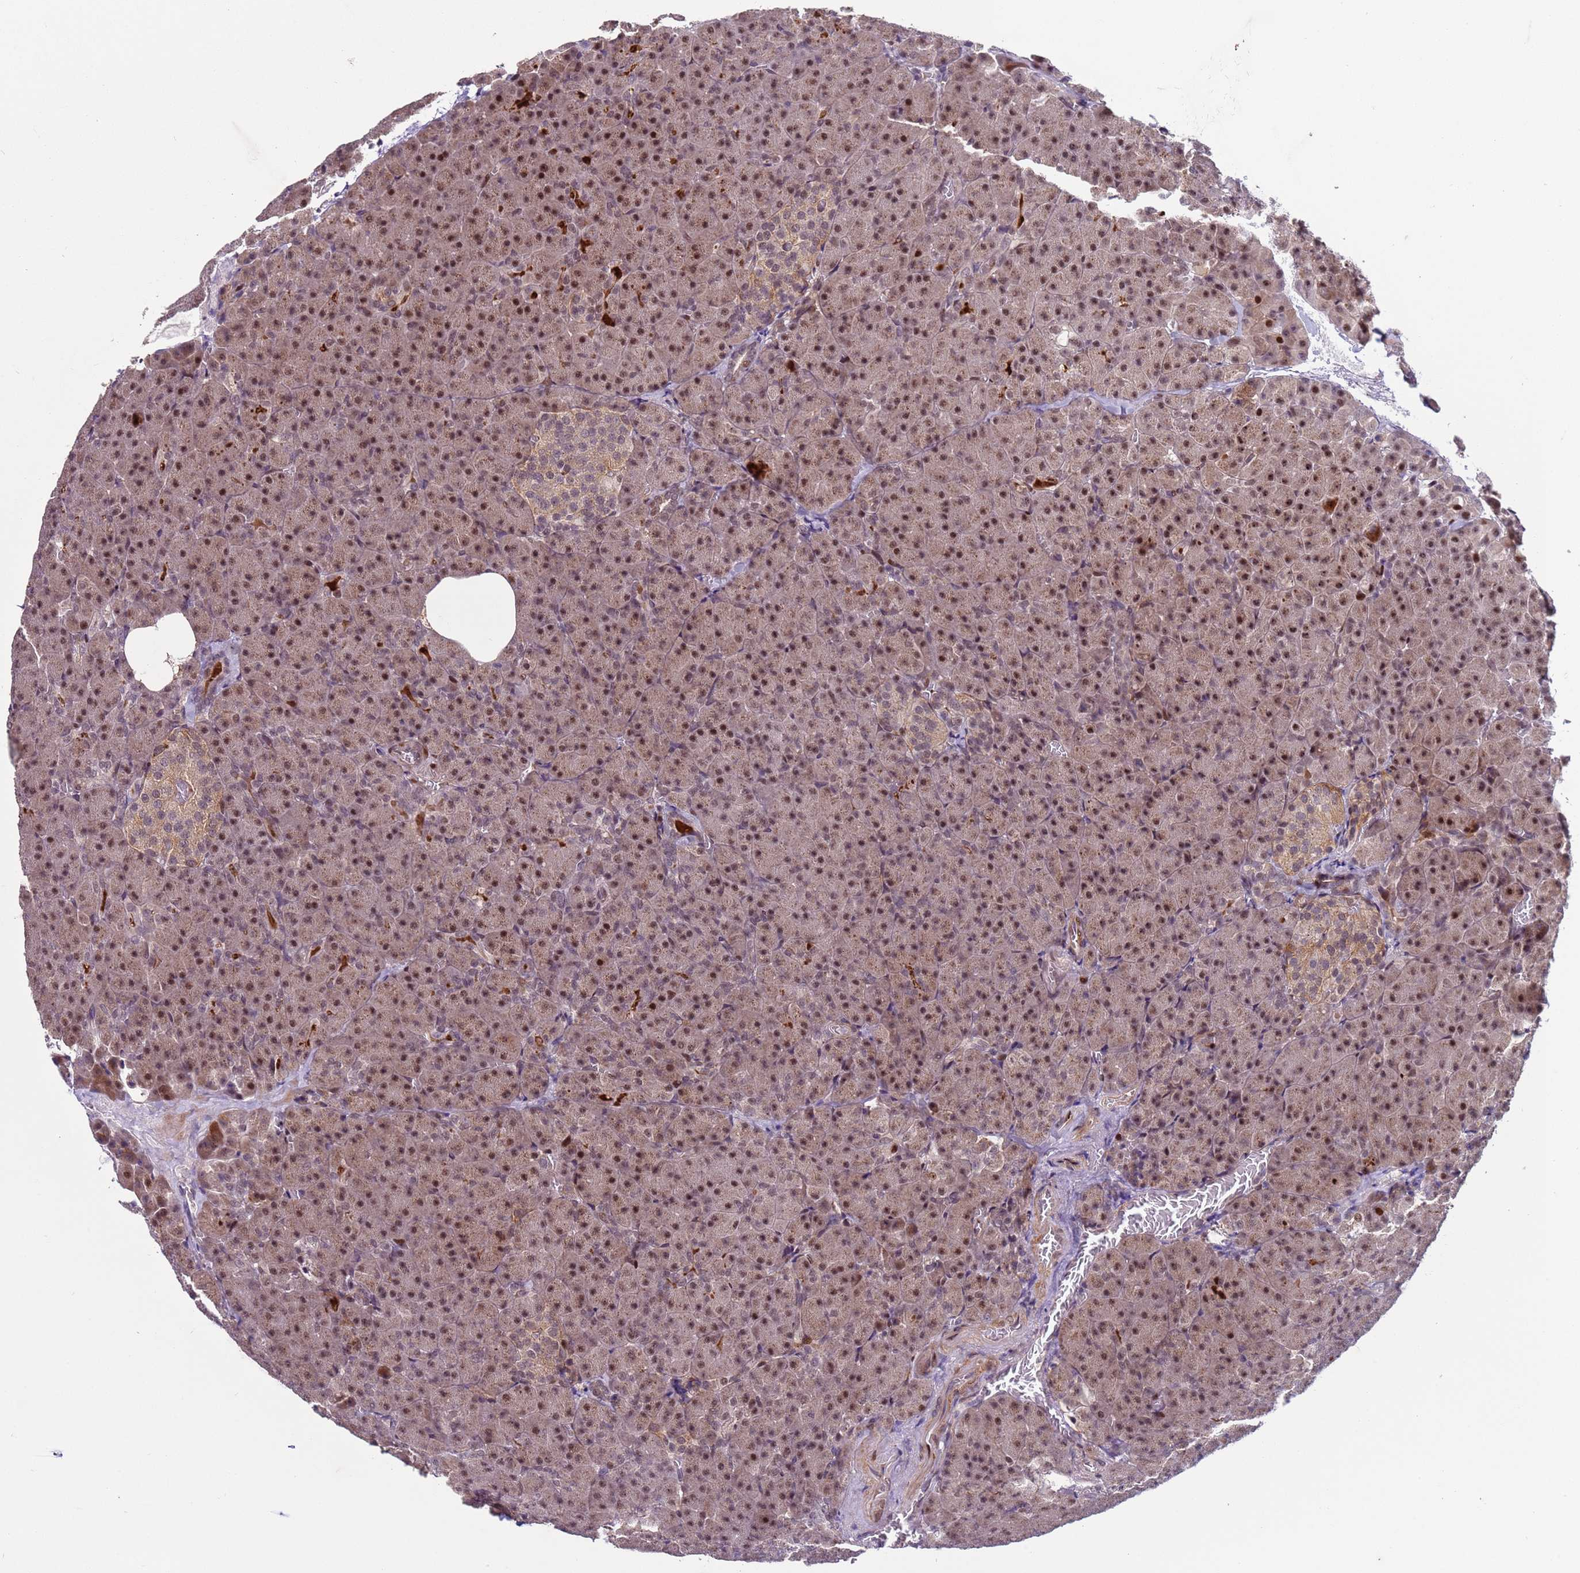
{"staining": {"intensity": "moderate", "quantity": ">75%", "location": "cytoplasmic/membranous,nuclear"}, "tissue": "pancreas", "cell_type": "Exocrine glandular cells", "image_type": "normal", "snomed": [{"axis": "morphology", "description": "Normal tissue, NOS"}, {"axis": "topography", "description": "Pancreas"}], "caption": "DAB (3,3'-diaminobenzidine) immunohistochemical staining of unremarkable human pancreas reveals moderate cytoplasmic/membranous,nuclear protein positivity in approximately >75% of exocrine glandular cells.", "gene": "SHC3", "patient": {"sex": "female", "age": 74}}